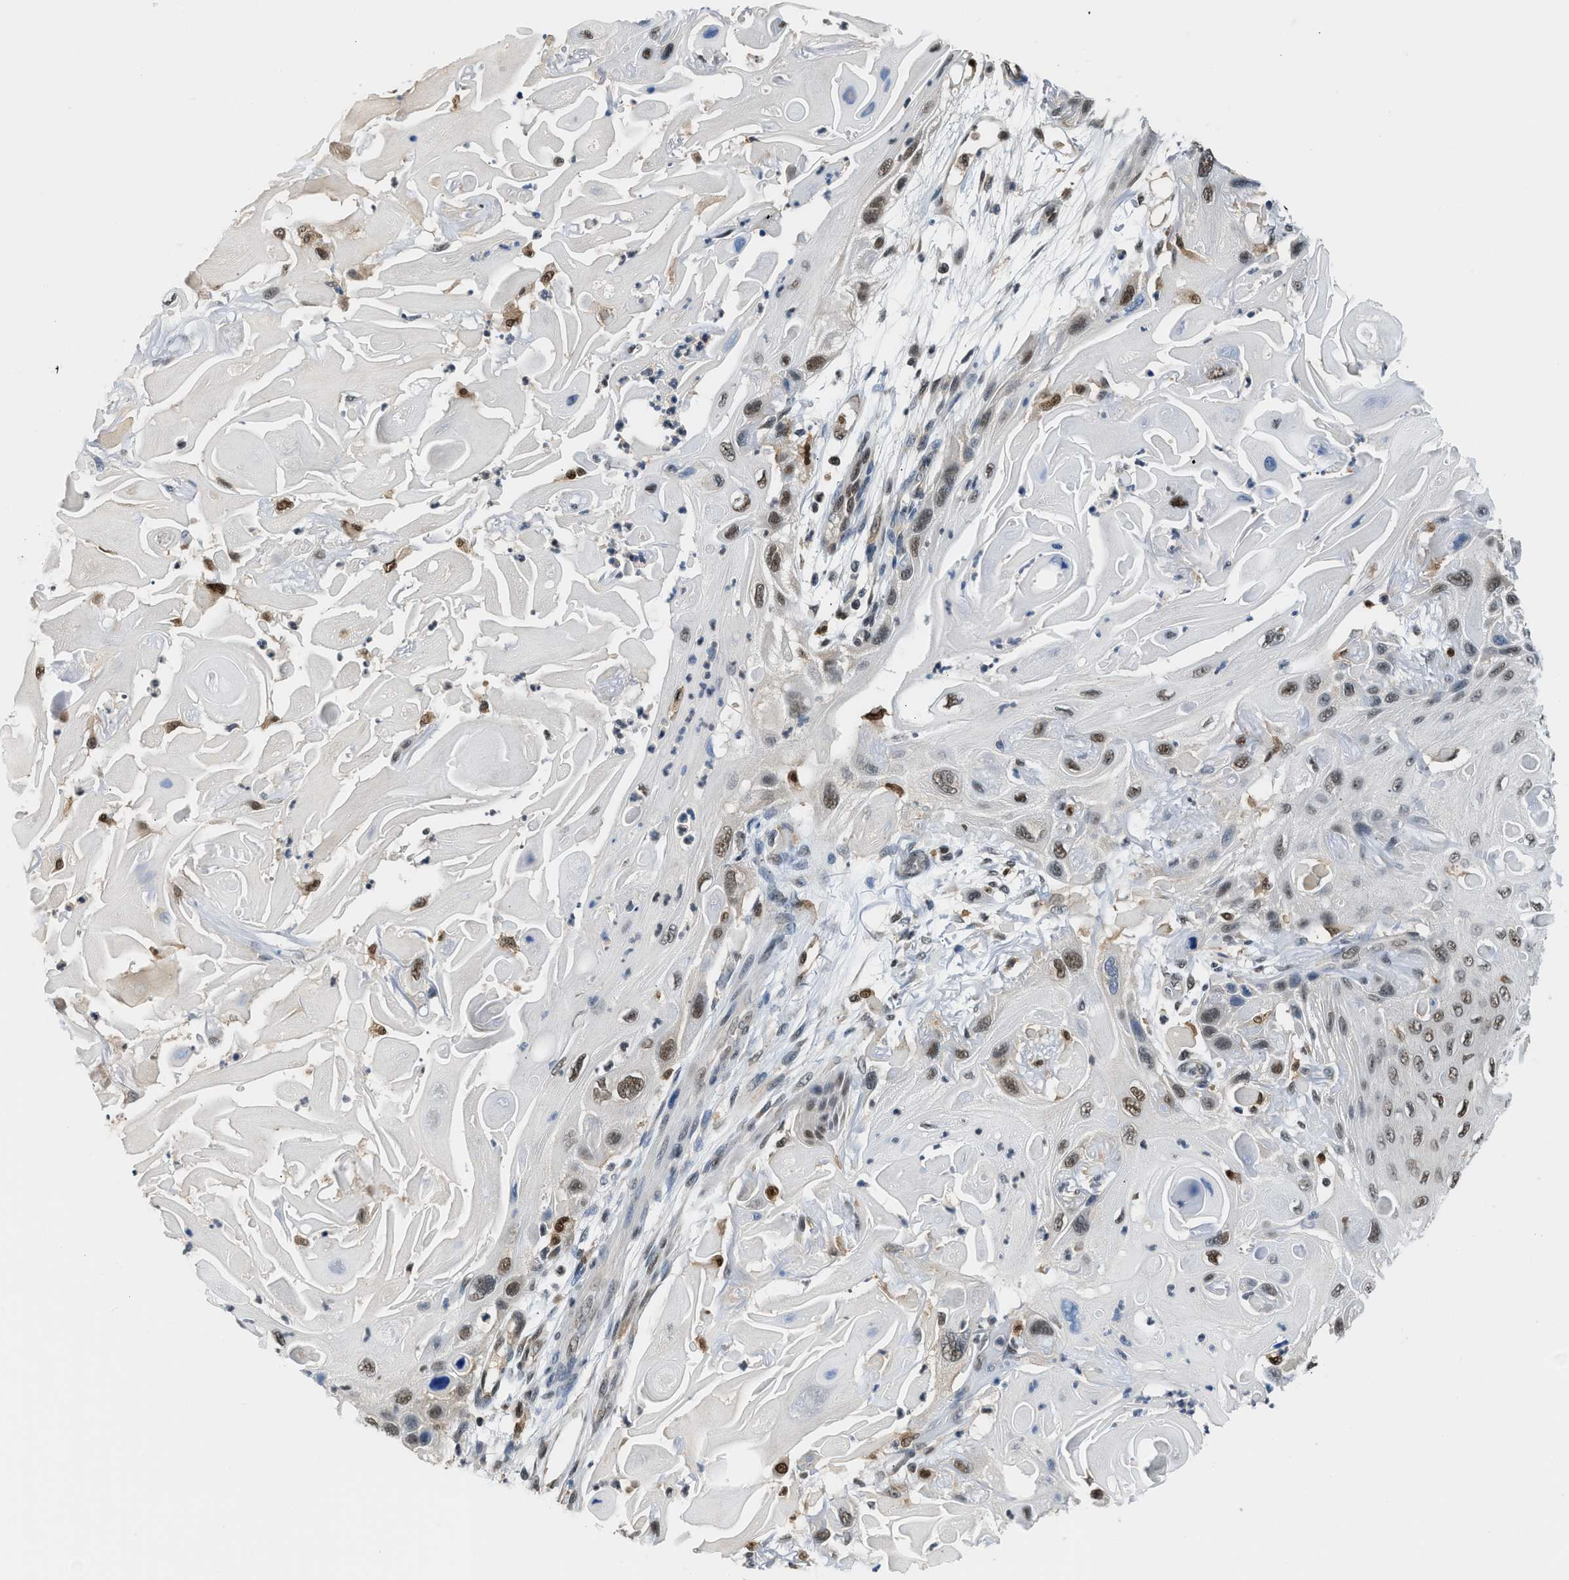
{"staining": {"intensity": "moderate", "quantity": "<25%", "location": "nuclear"}, "tissue": "skin cancer", "cell_type": "Tumor cells", "image_type": "cancer", "snomed": [{"axis": "morphology", "description": "Squamous cell carcinoma, NOS"}, {"axis": "topography", "description": "Skin"}], "caption": "High-power microscopy captured an immunohistochemistry (IHC) photomicrograph of skin cancer, revealing moderate nuclear expression in approximately <25% of tumor cells.", "gene": "ALX1", "patient": {"sex": "female", "age": 77}}